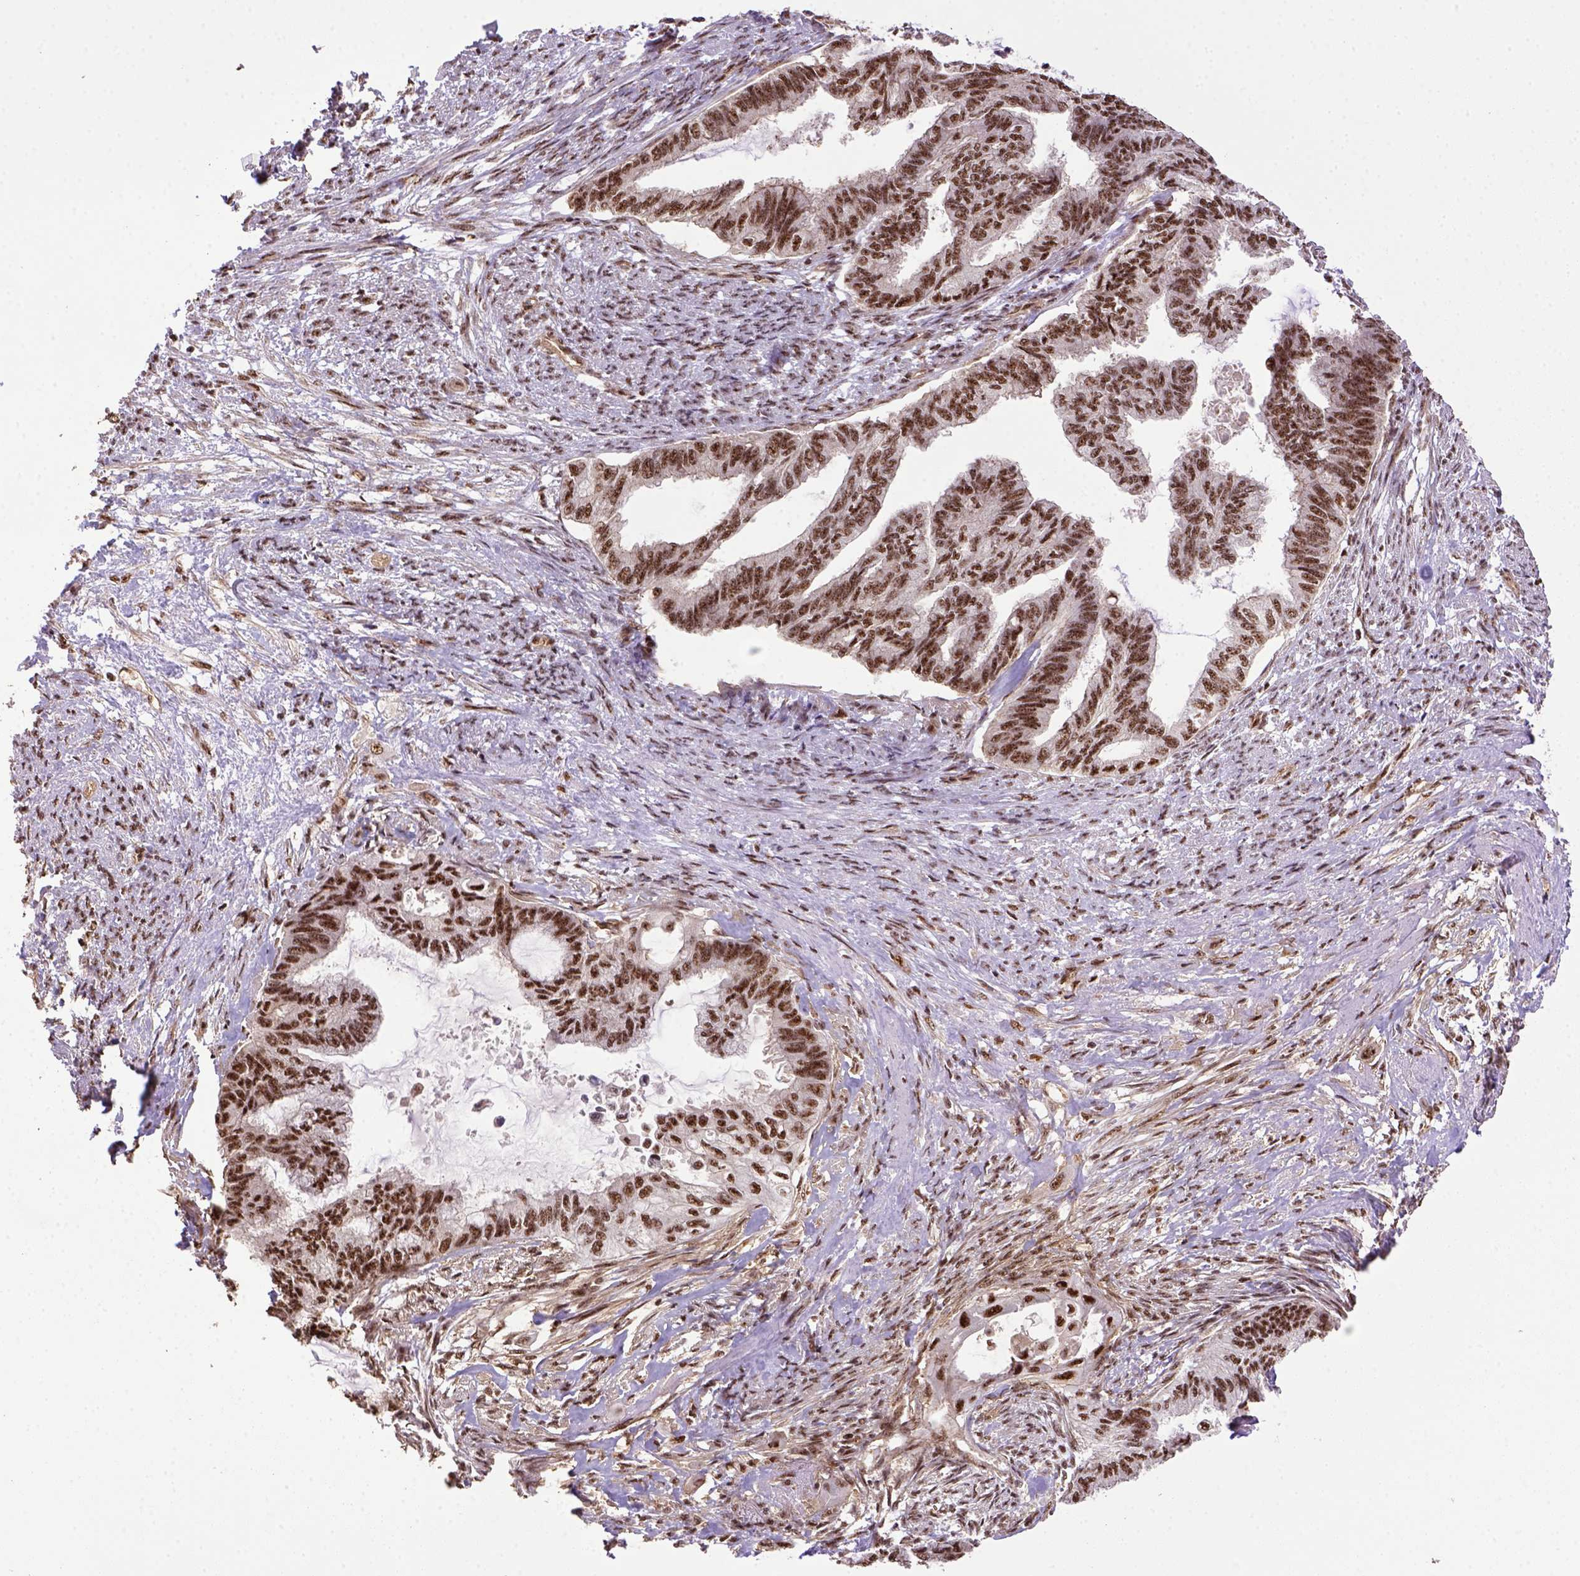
{"staining": {"intensity": "moderate", "quantity": ">75%", "location": "nuclear"}, "tissue": "endometrial cancer", "cell_type": "Tumor cells", "image_type": "cancer", "snomed": [{"axis": "morphology", "description": "Adenocarcinoma, NOS"}, {"axis": "topography", "description": "Endometrium"}], "caption": "Protein expression analysis of endometrial cancer (adenocarcinoma) demonstrates moderate nuclear positivity in about >75% of tumor cells.", "gene": "PPIG", "patient": {"sex": "female", "age": 86}}